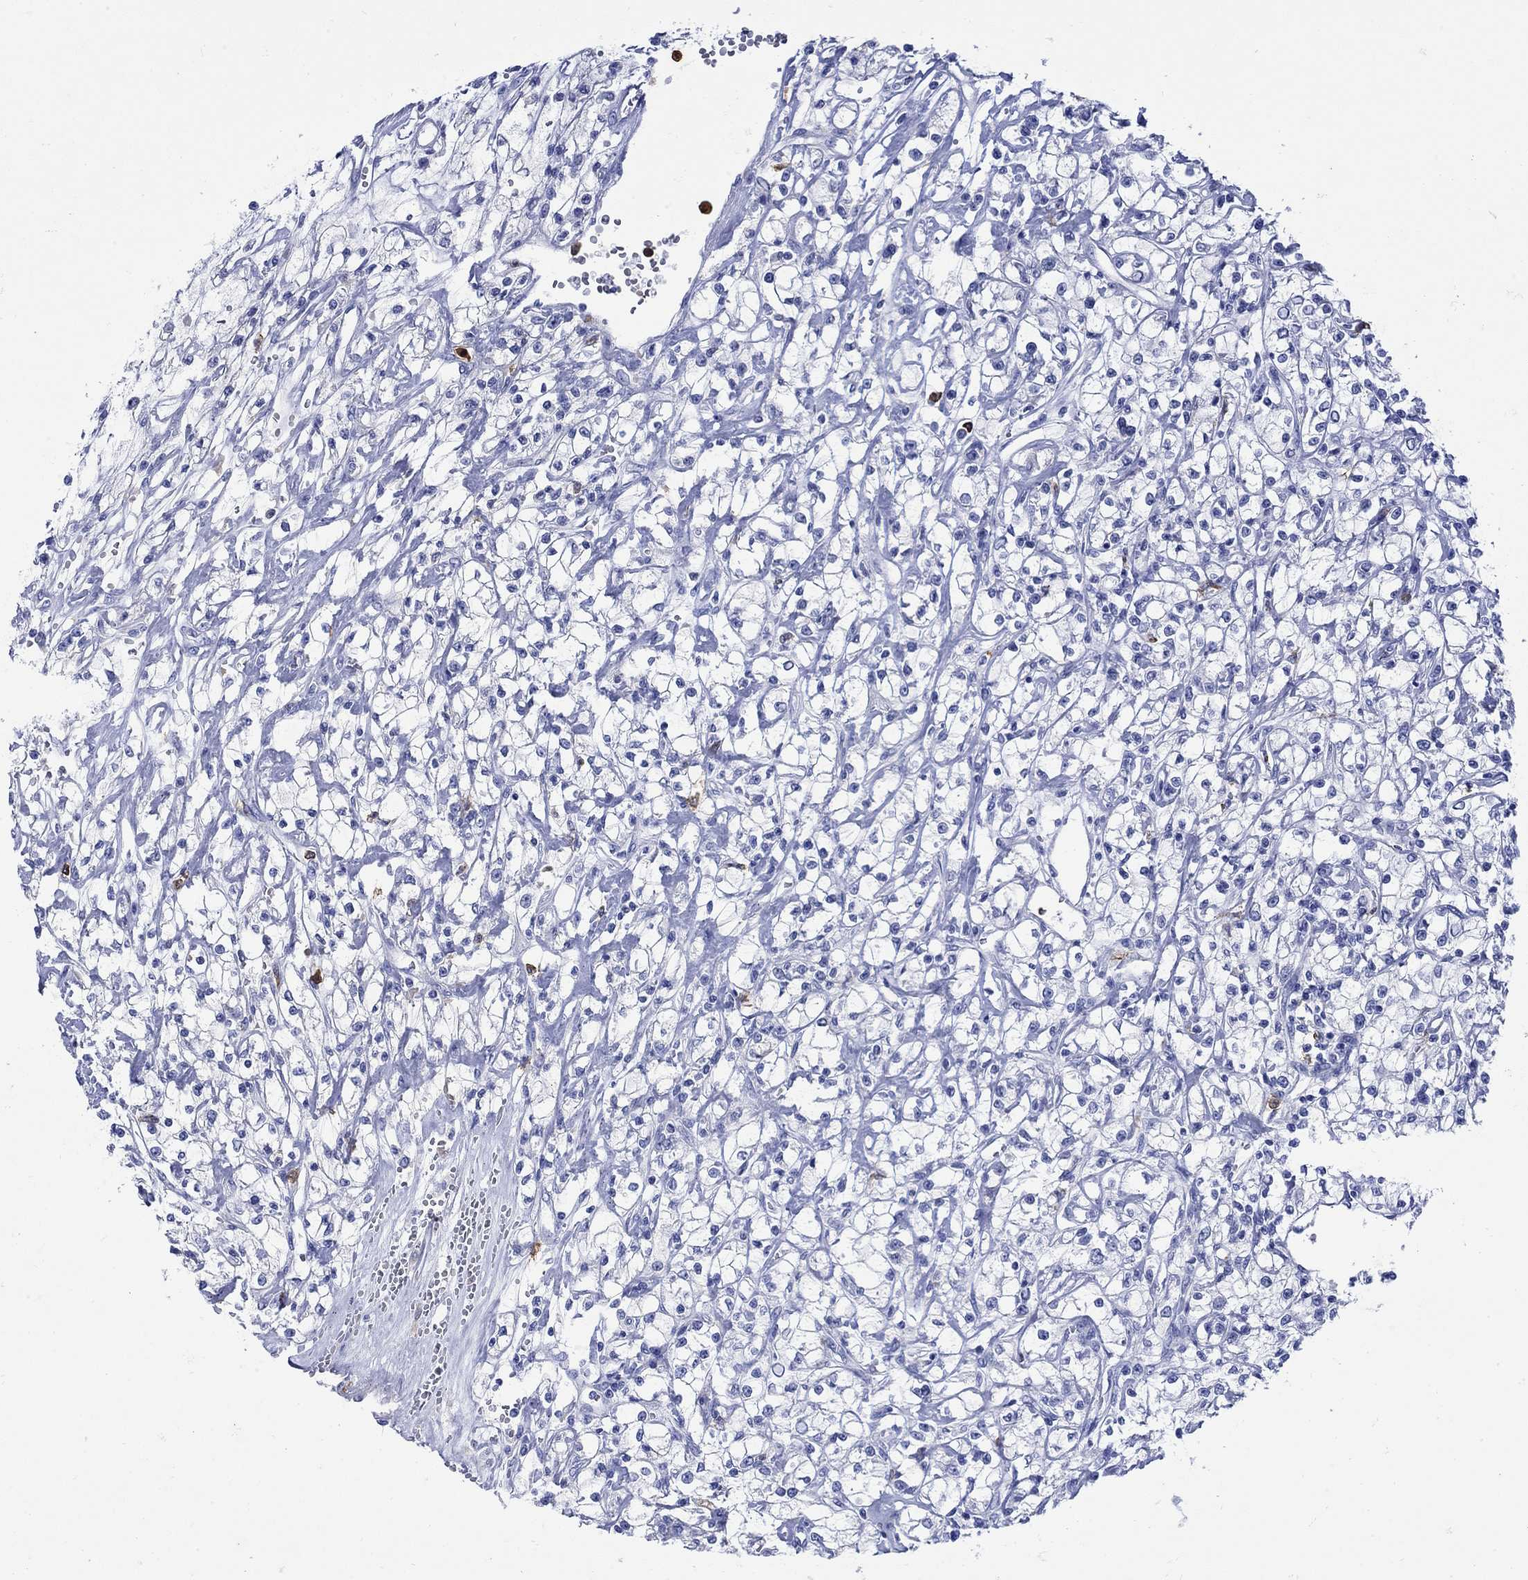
{"staining": {"intensity": "negative", "quantity": "none", "location": "none"}, "tissue": "renal cancer", "cell_type": "Tumor cells", "image_type": "cancer", "snomed": [{"axis": "morphology", "description": "Adenocarcinoma, NOS"}, {"axis": "topography", "description": "Kidney"}], "caption": "The histopathology image shows no staining of tumor cells in renal cancer (adenocarcinoma). (Stains: DAB (3,3'-diaminobenzidine) immunohistochemistry with hematoxylin counter stain, Microscopy: brightfield microscopy at high magnification).", "gene": "LINGO3", "patient": {"sex": "female", "age": 59}}